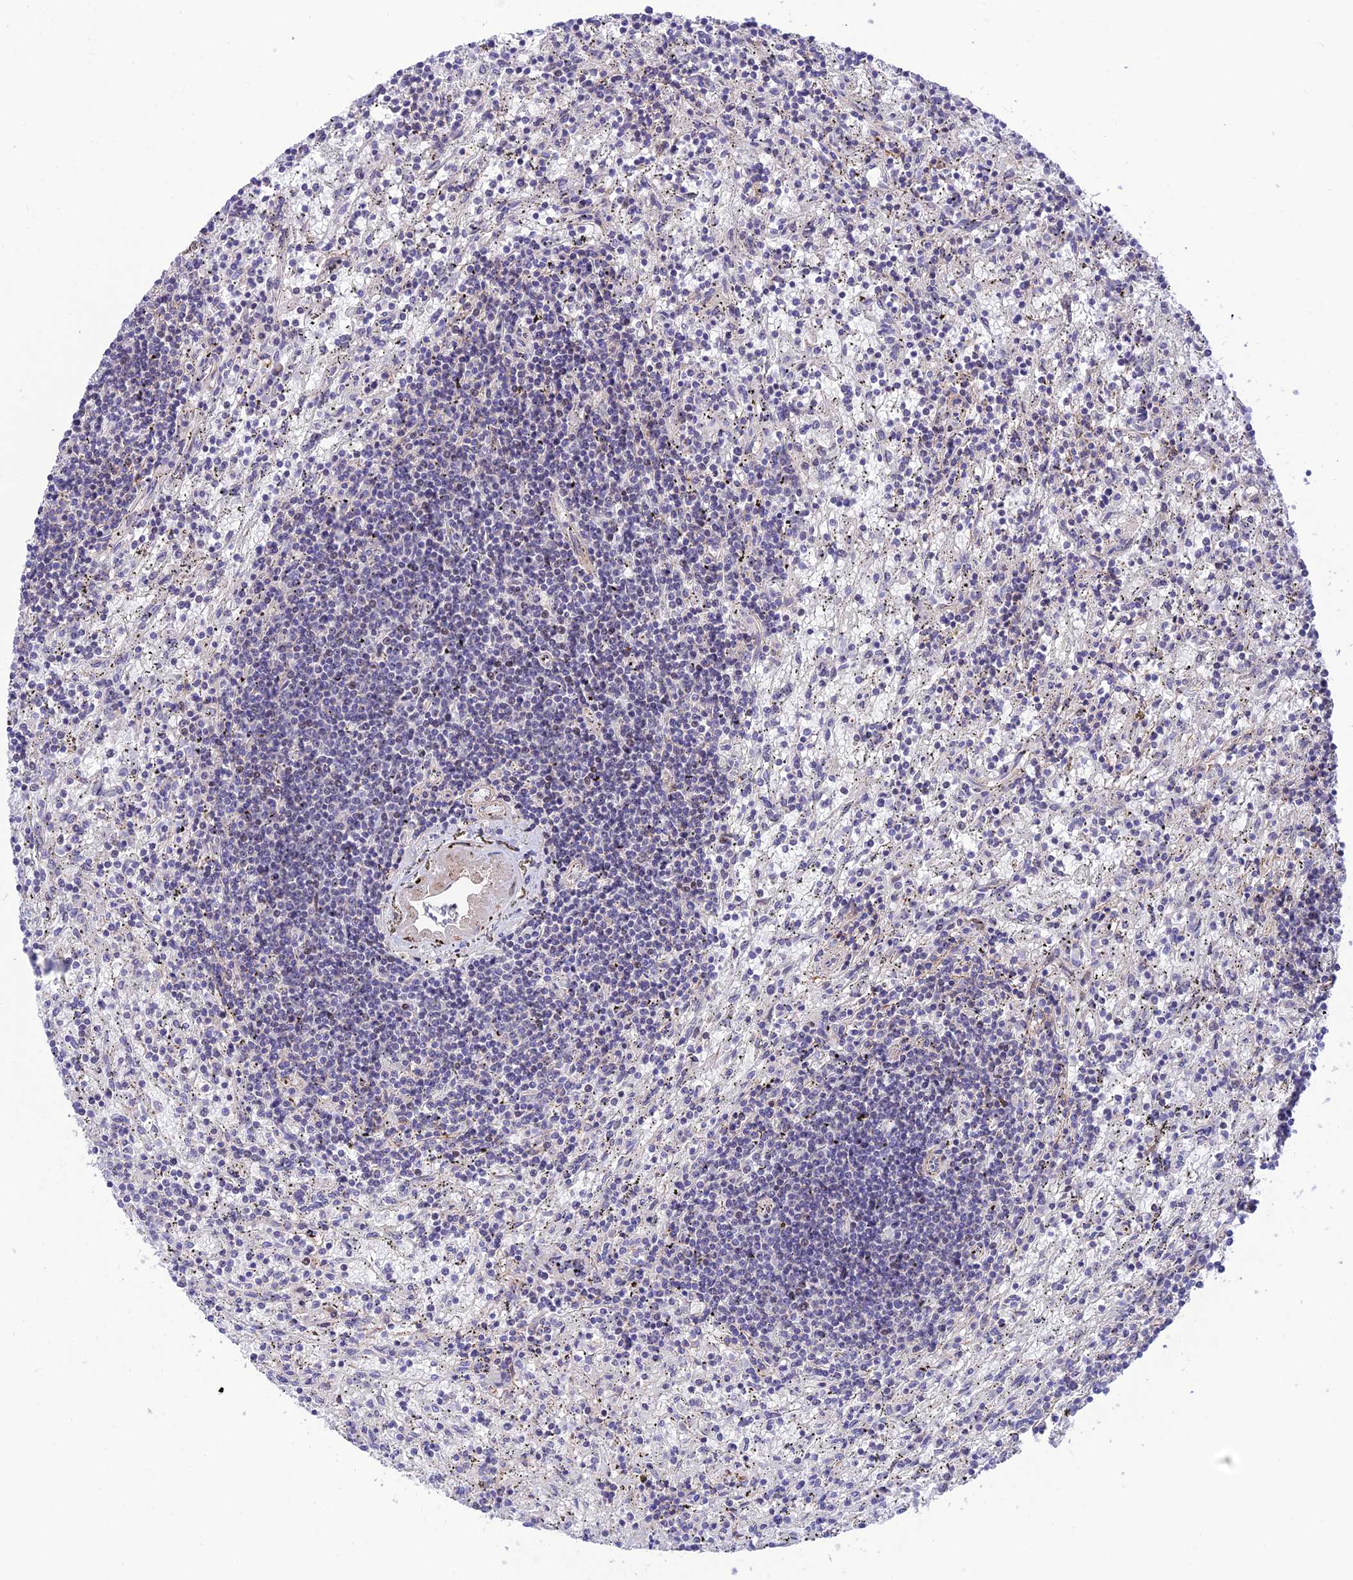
{"staining": {"intensity": "negative", "quantity": "none", "location": "none"}, "tissue": "lymphoma", "cell_type": "Tumor cells", "image_type": "cancer", "snomed": [{"axis": "morphology", "description": "Malignant lymphoma, non-Hodgkin's type, Low grade"}, {"axis": "topography", "description": "Spleen"}], "caption": "Human lymphoma stained for a protein using immunohistochemistry (IHC) demonstrates no staining in tumor cells.", "gene": "KBTBD7", "patient": {"sex": "male", "age": 76}}